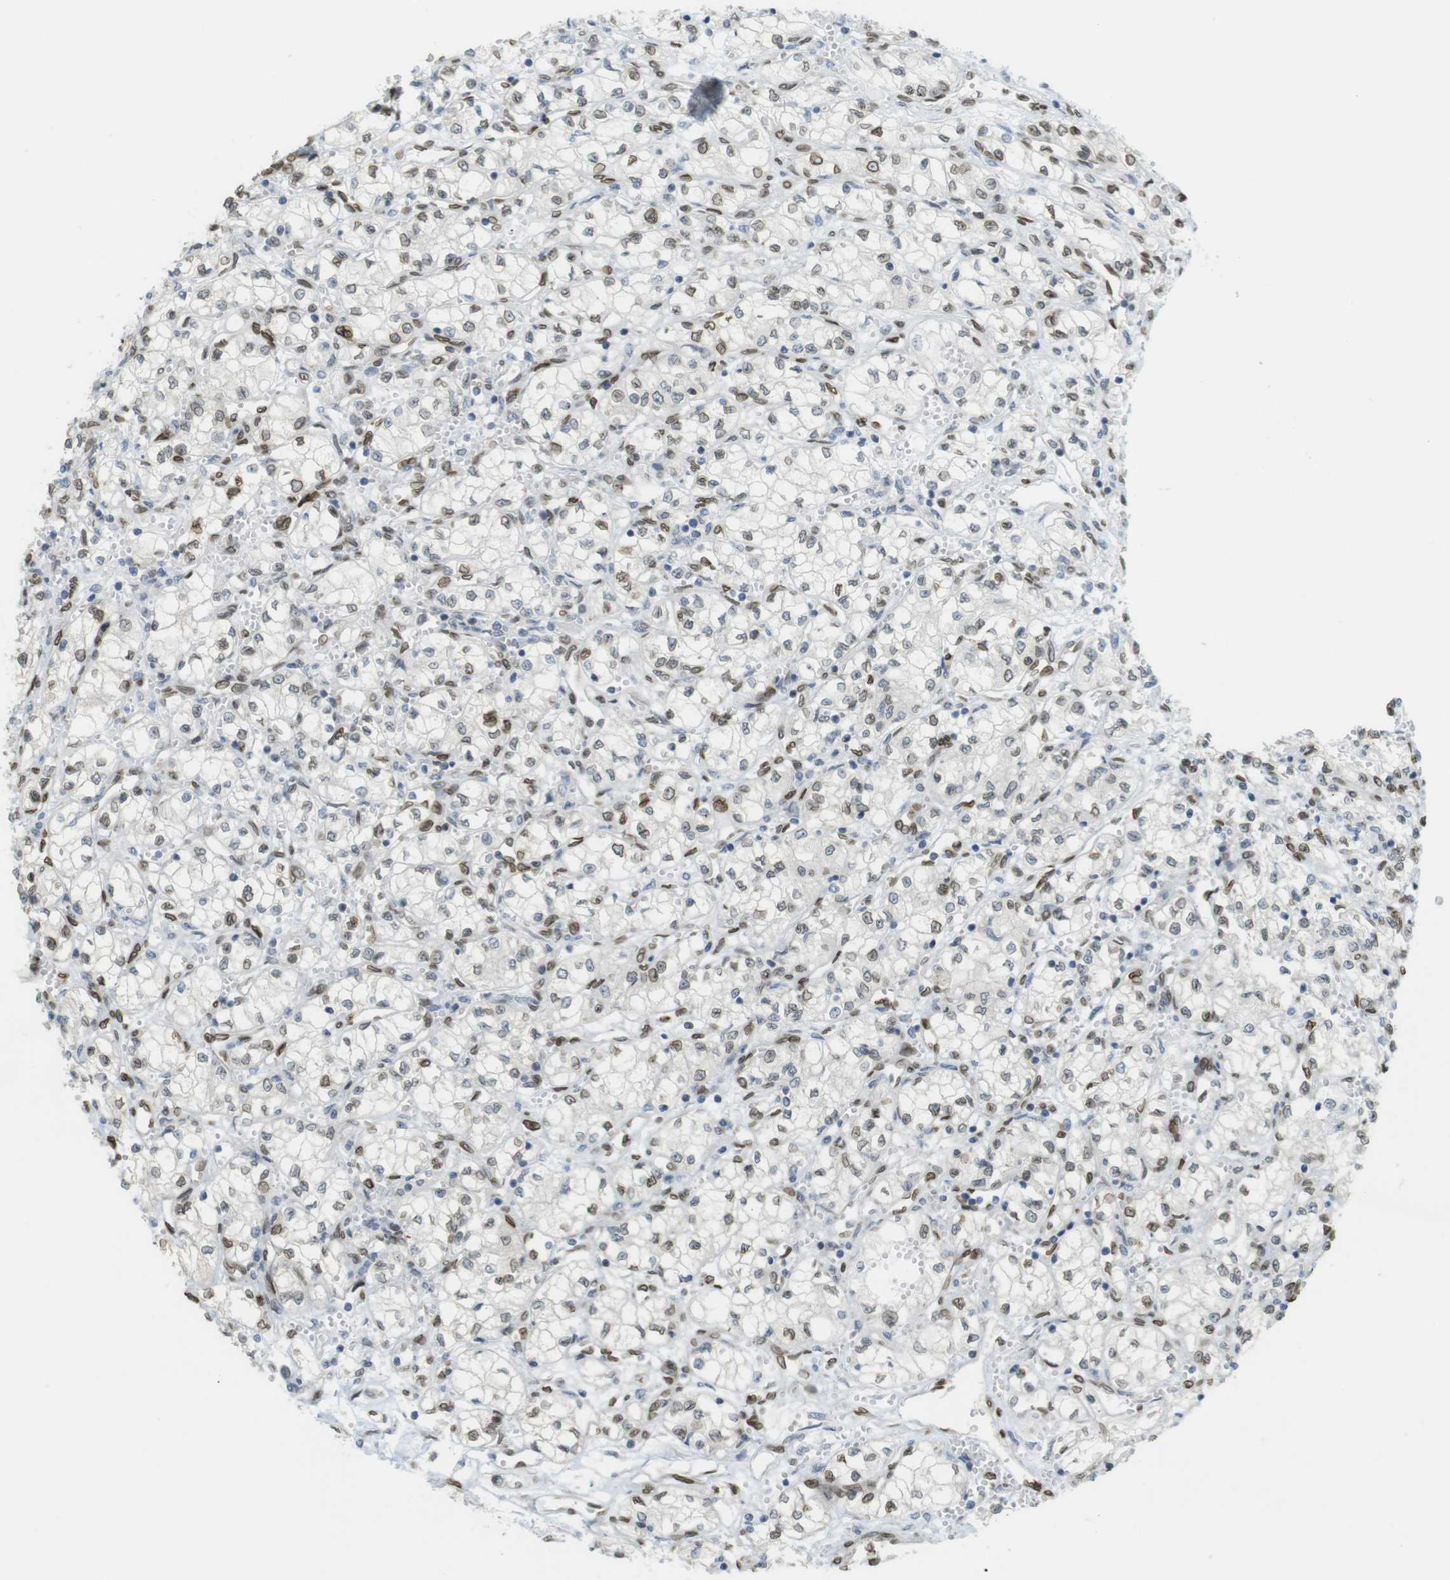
{"staining": {"intensity": "moderate", "quantity": "25%-75%", "location": "cytoplasmic/membranous,nuclear"}, "tissue": "renal cancer", "cell_type": "Tumor cells", "image_type": "cancer", "snomed": [{"axis": "morphology", "description": "Normal tissue, NOS"}, {"axis": "morphology", "description": "Adenocarcinoma, NOS"}, {"axis": "topography", "description": "Kidney"}], "caption": "Immunohistochemistry (DAB) staining of human adenocarcinoma (renal) shows moderate cytoplasmic/membranous and nuclear protein positivity in about 25%-75% of tumor cells.", "gene": "ARL6IP6", "patient": {"sex": "male", "age": 59}}